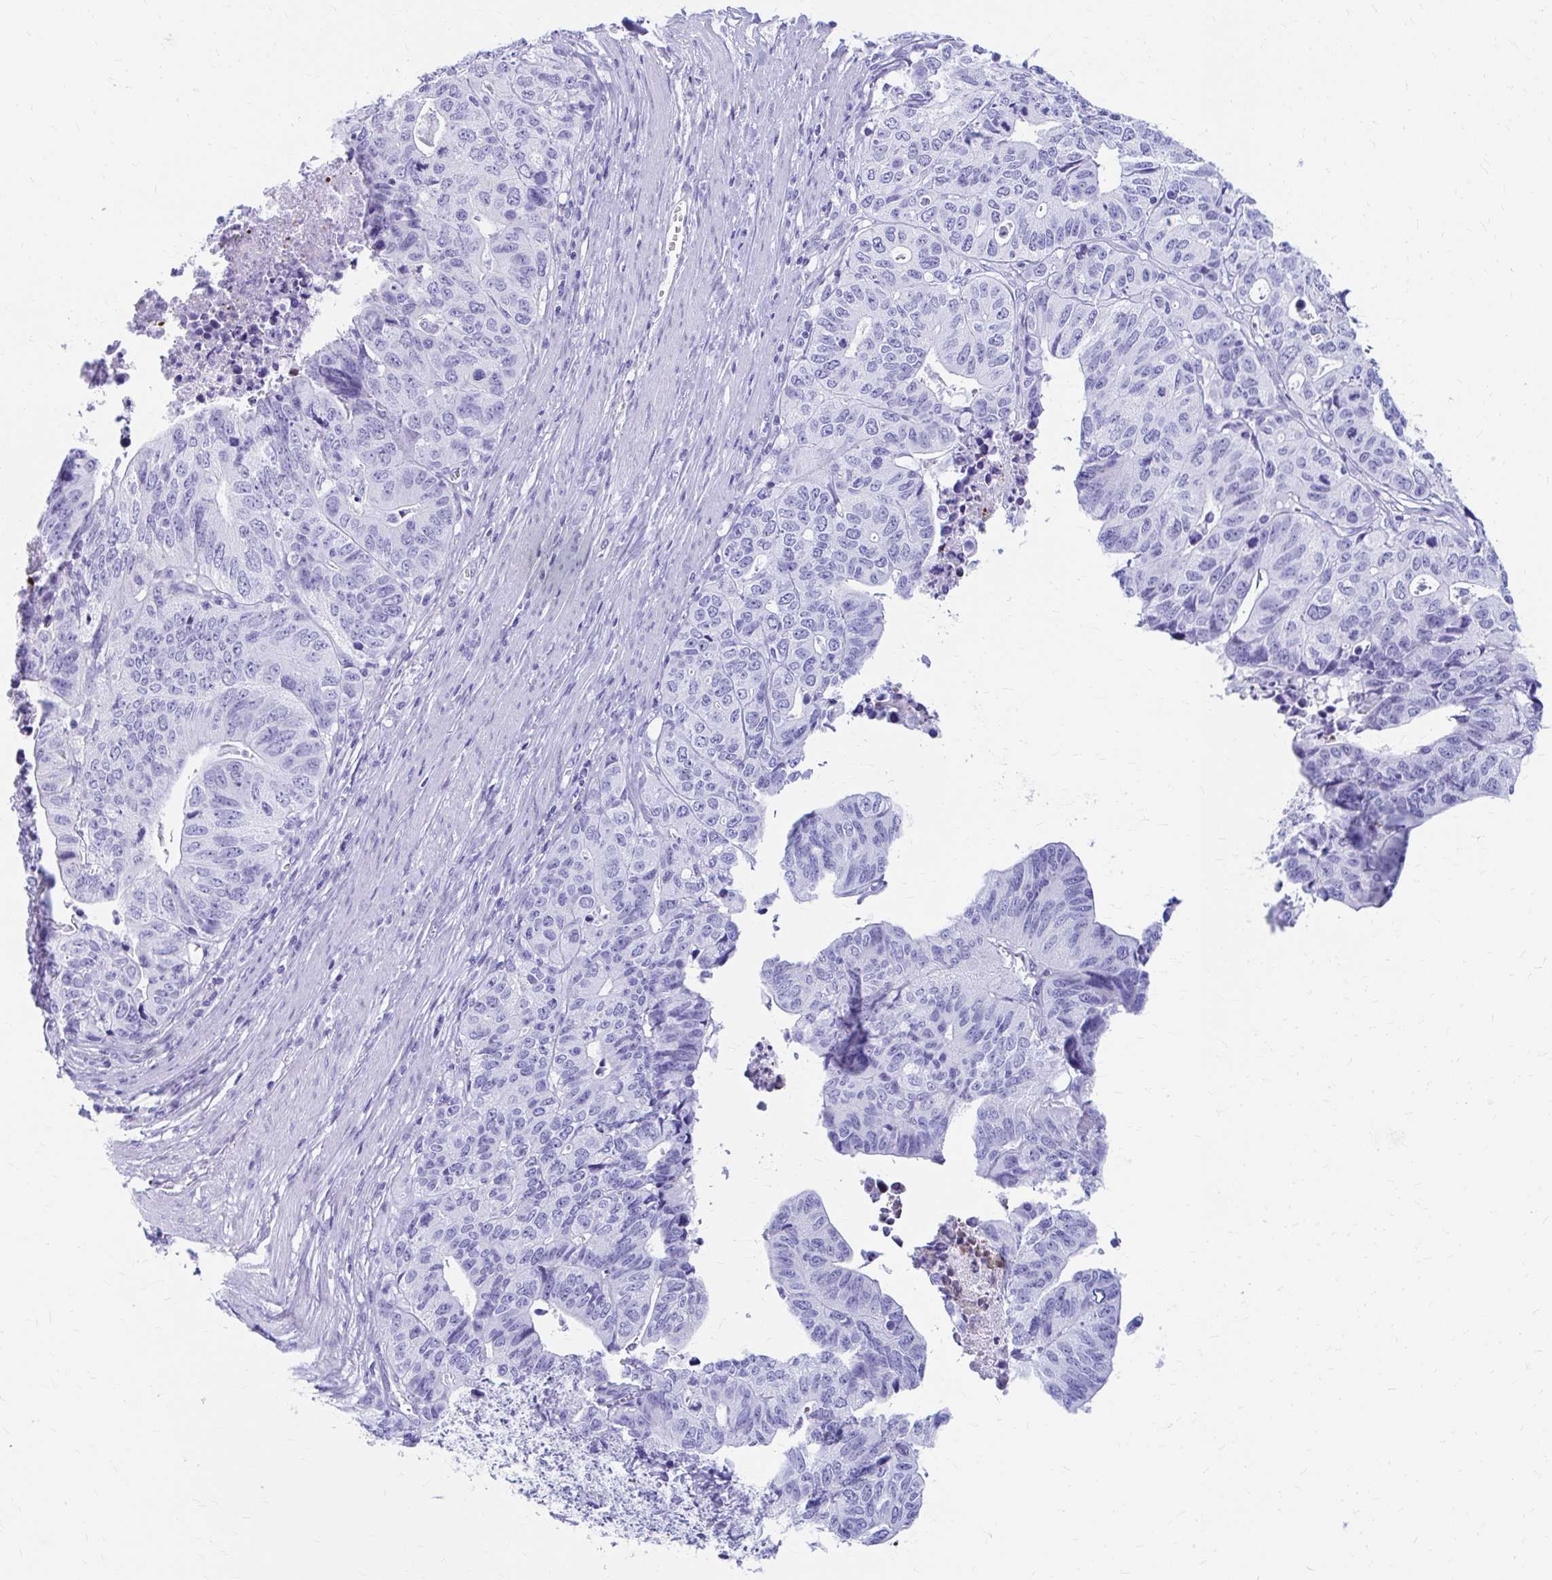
{"staining": {"intensity": "negative", "quantity": "none", "location": "none"}, "tissue": "stomach cancer", "cell_type": "Tumor cells", "image_type": "cancer", "snomed": [{"axis": "morphology", "description": "Adenocarcinoma, NOS"}, {"axis": "topography", "description": "Stomach, upper"}], "caption": "Protein analysis of stomach adenocarcinoma exhibits no significant positivity in tumor cells.", "gene": "NSG2", "patient": {"sex": "female", "age": 67}}